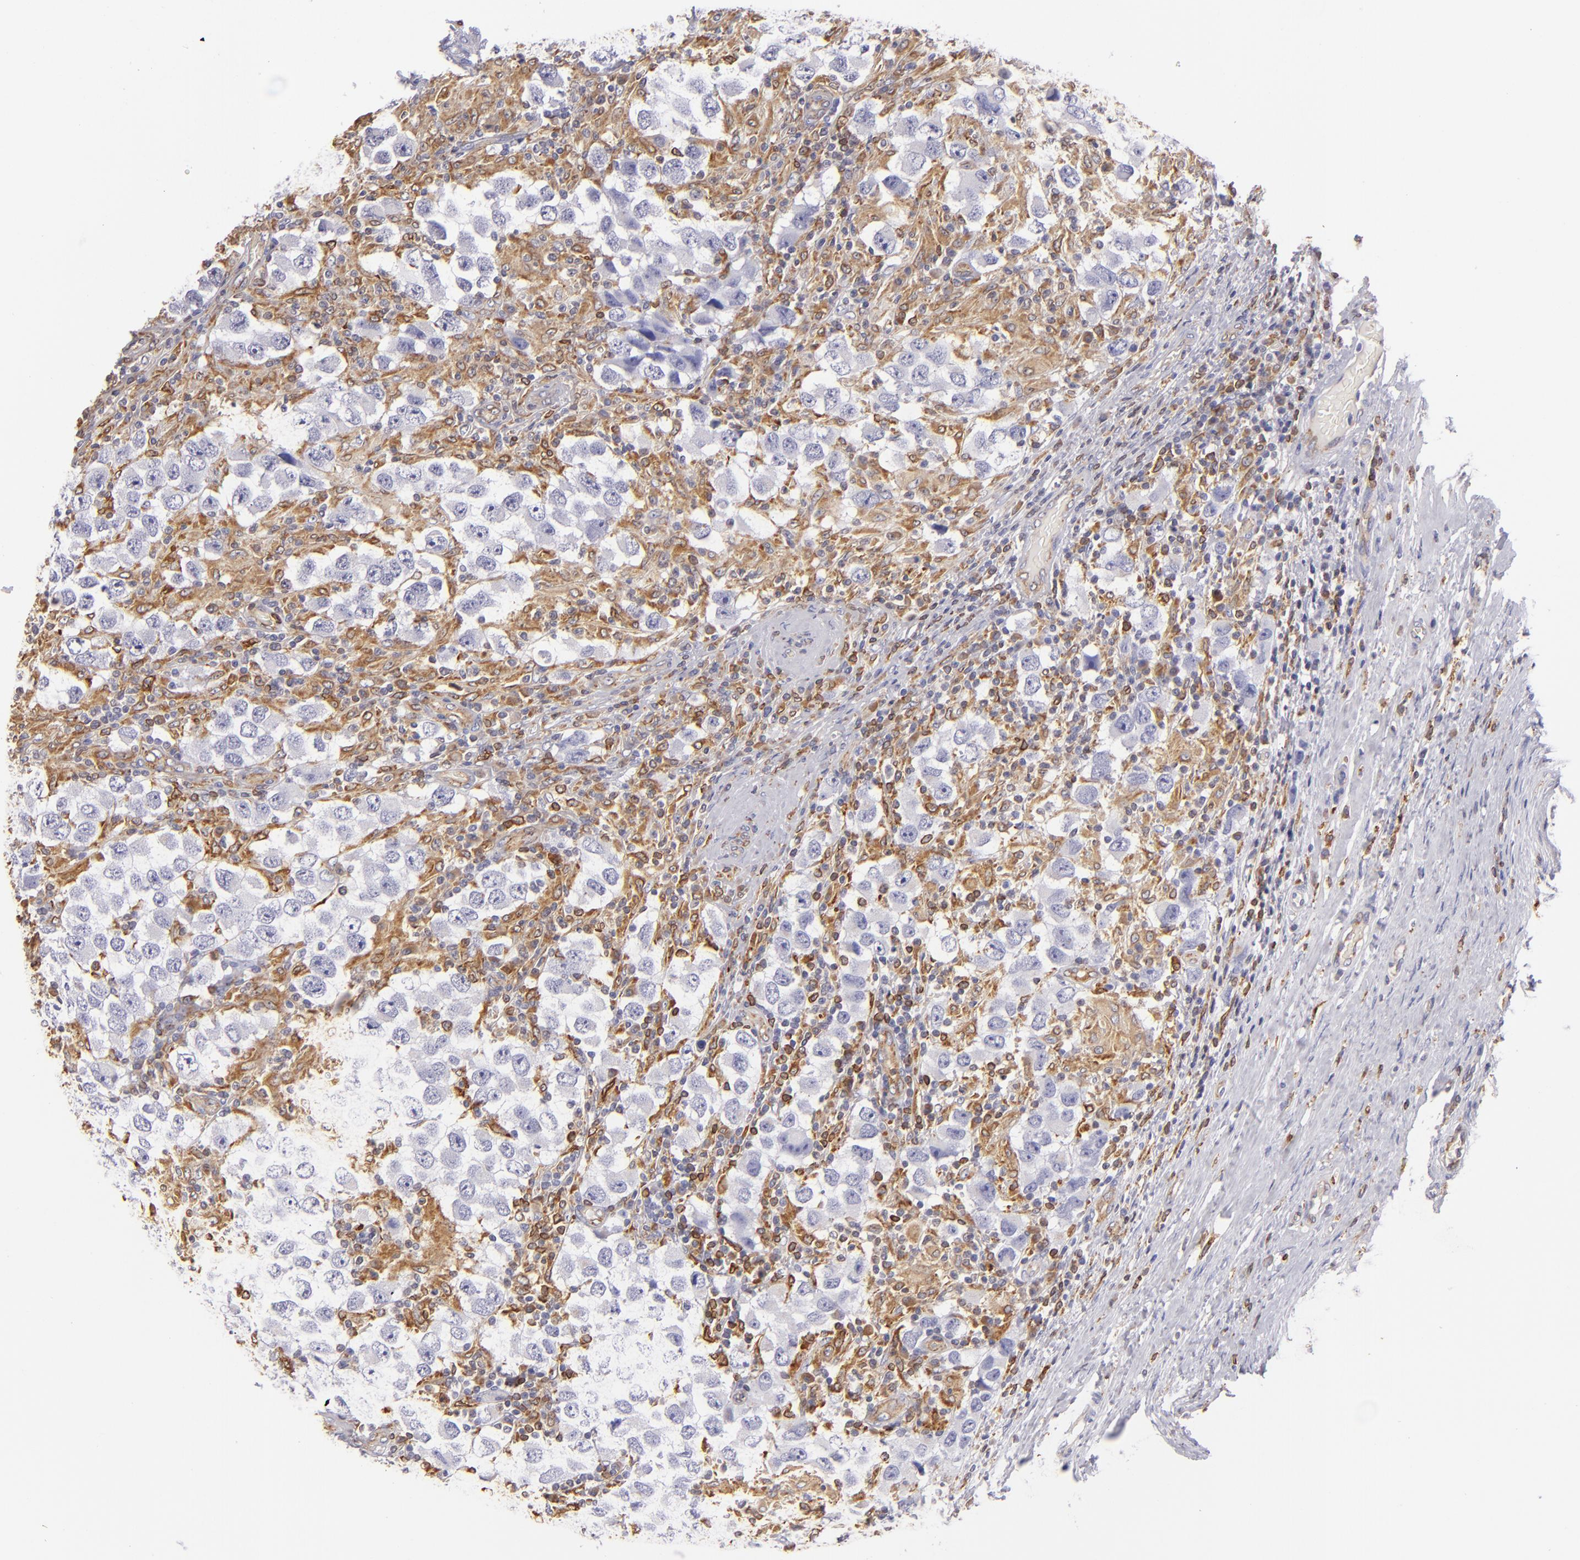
{"staining": {"intensity": "negative", "quantity": "none", "location": "none"}, "tissue": "testis cancer", "cell_type": "Tumor cells", "image_type": "cancer", "snomed": [{"axis": "morphology", "description": "Carcinoma, Embryonal, NOS"}, {"axis": "topography", "description": "Testis"}], "caption": "An image of human testis cancer (embryonal carcinoma) is negative for staining in tumor cells. Brightfield microscopy of immunohistochemistry stained with DAB (brown) and hematoxylin (blue), captured at high magnification.", "gene": "CD74", "patient": {"sex": "male", "age": 21}}